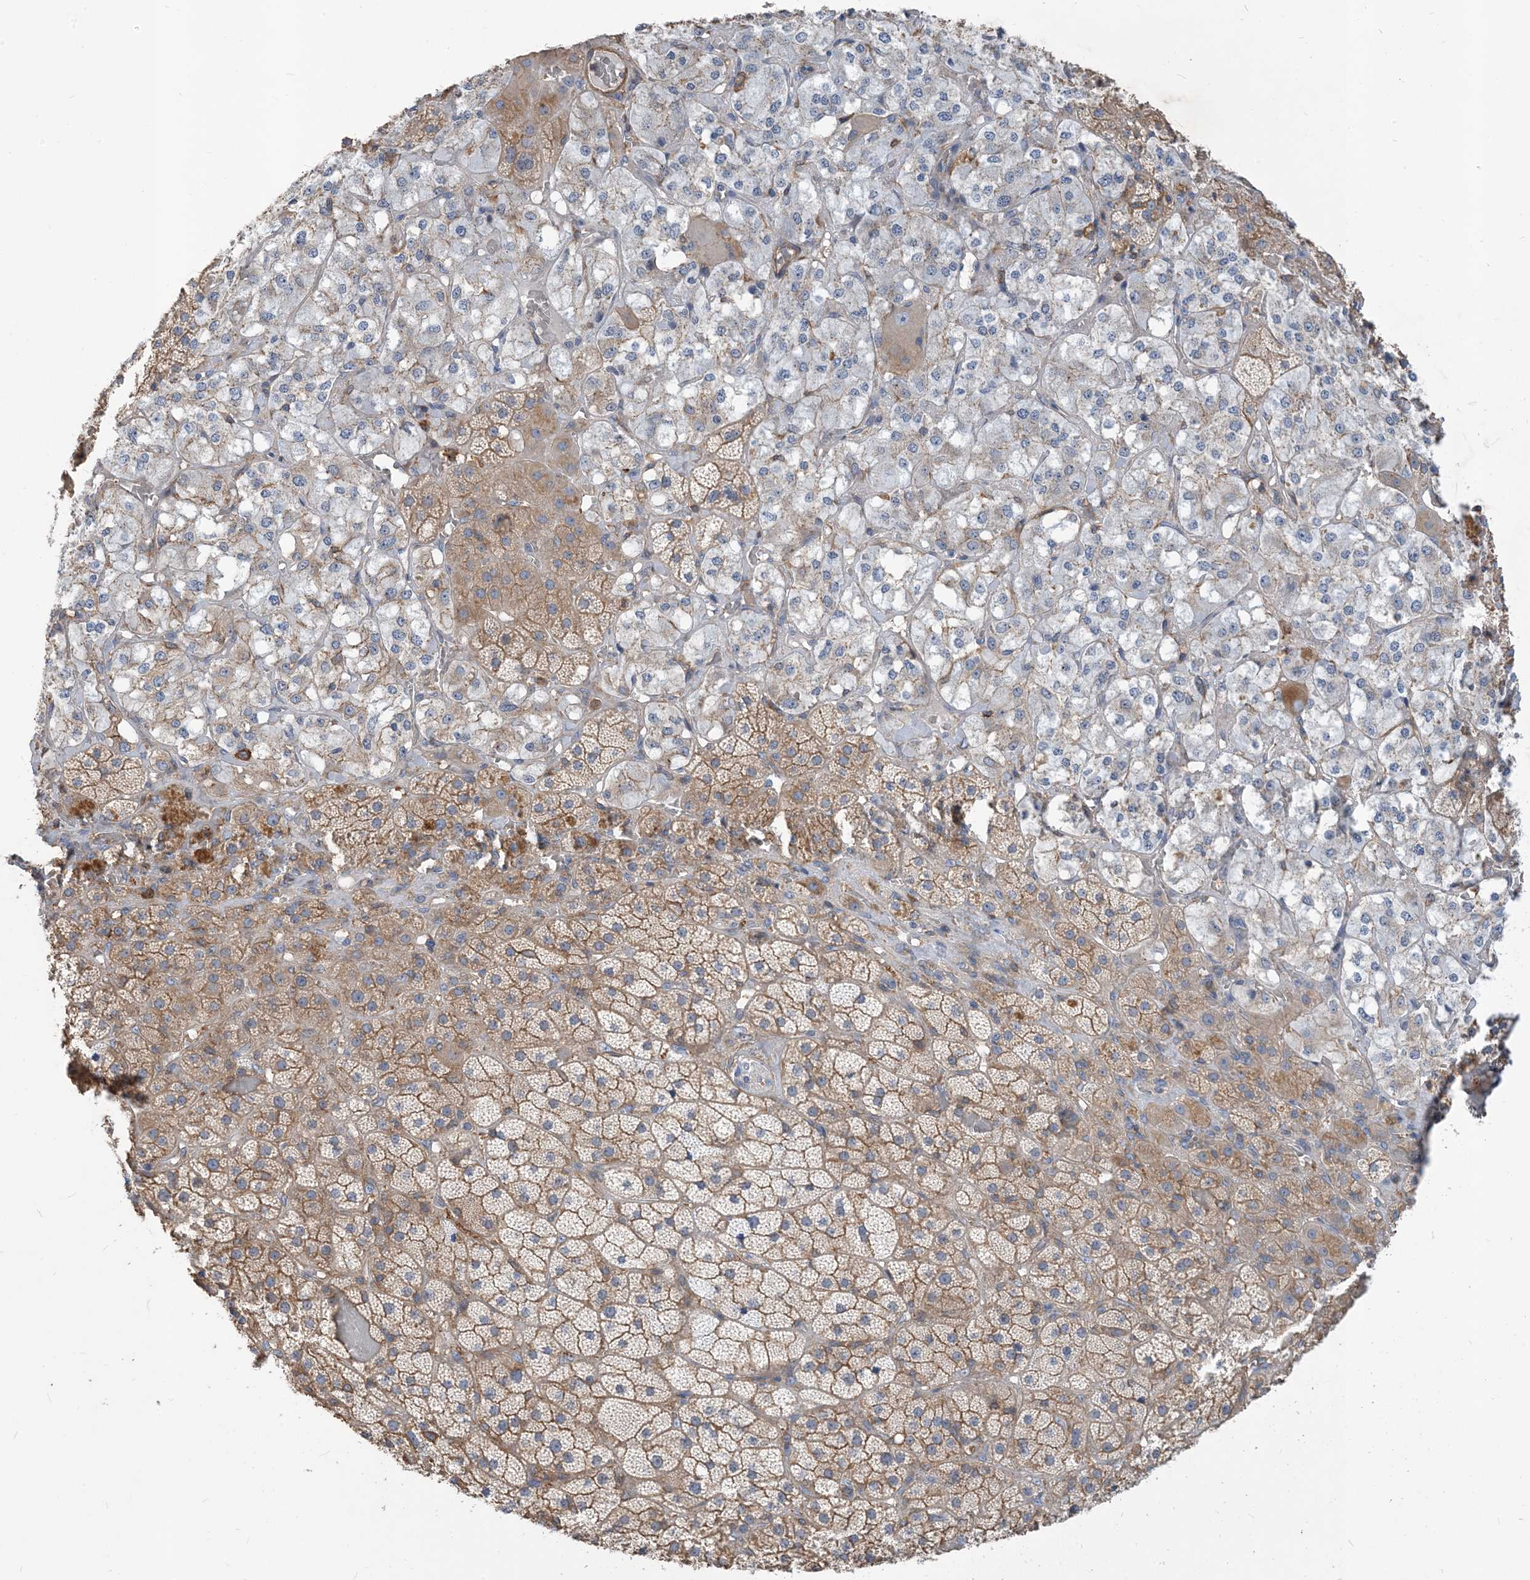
{"staining": {"intensity": "moderate", "quantity": "25%-75%", "location": "cytoplasmic/membranous"}, "tissue": "adrenal gland", "cell_type": "Glandular cells", "image_type": "normal", "snomed": [{"axis": "morphology", "description": "Normal tissue, NOS"}, {"axis": "topography", "description": "Adrenal gland"}], "caption": "Protein expression by immunohistochemistry (IHC) reveals moderate cytoplasmic/membranous expression in approximately 25%-75% of glandular cells in normal adrenal gland.", "gene": "PARVG", "patient": {"sex": "male", "age": 57}}